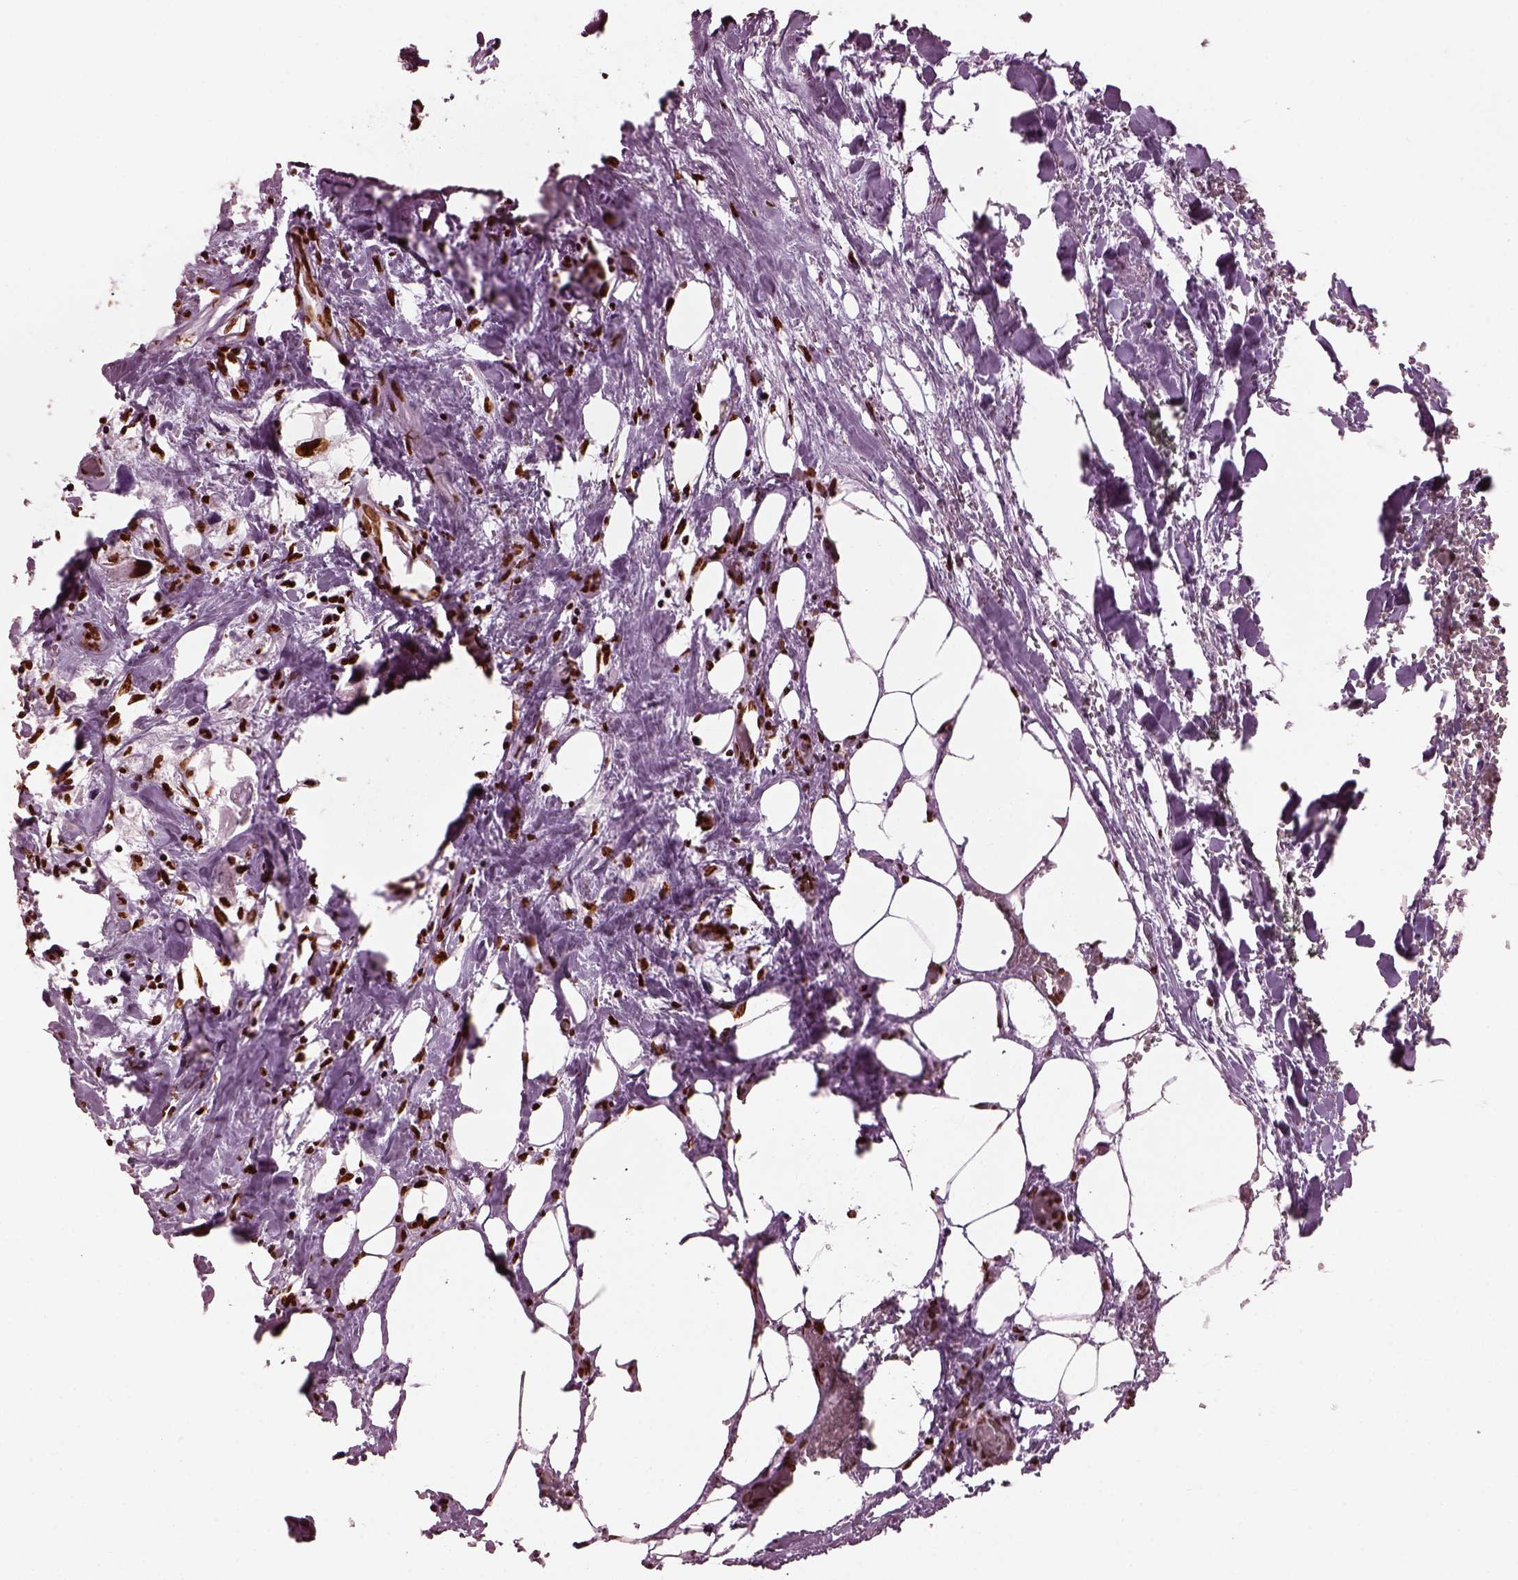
{"staining": {"intensity": "strong", "quantity": ">75%", "location": "nuclear"}, "tissue": "urothelial cancer", "cell_type": "Tumor cells", "image_type": "cancer", "snomed": [{"axis": "morphology", "description": "Urothelial carcinoma, High grade"}, {"axis": "topography", "description": "Urinary bladder"}], "caption": "Protein positivity by immunohistochemistry demonstrates strong nuclear expression in about >75% of tumor cells in urothelial carcinoma (high-grade).", "gene": "CBFA2T3", "patient": {"sex": "male", "age": 59}}